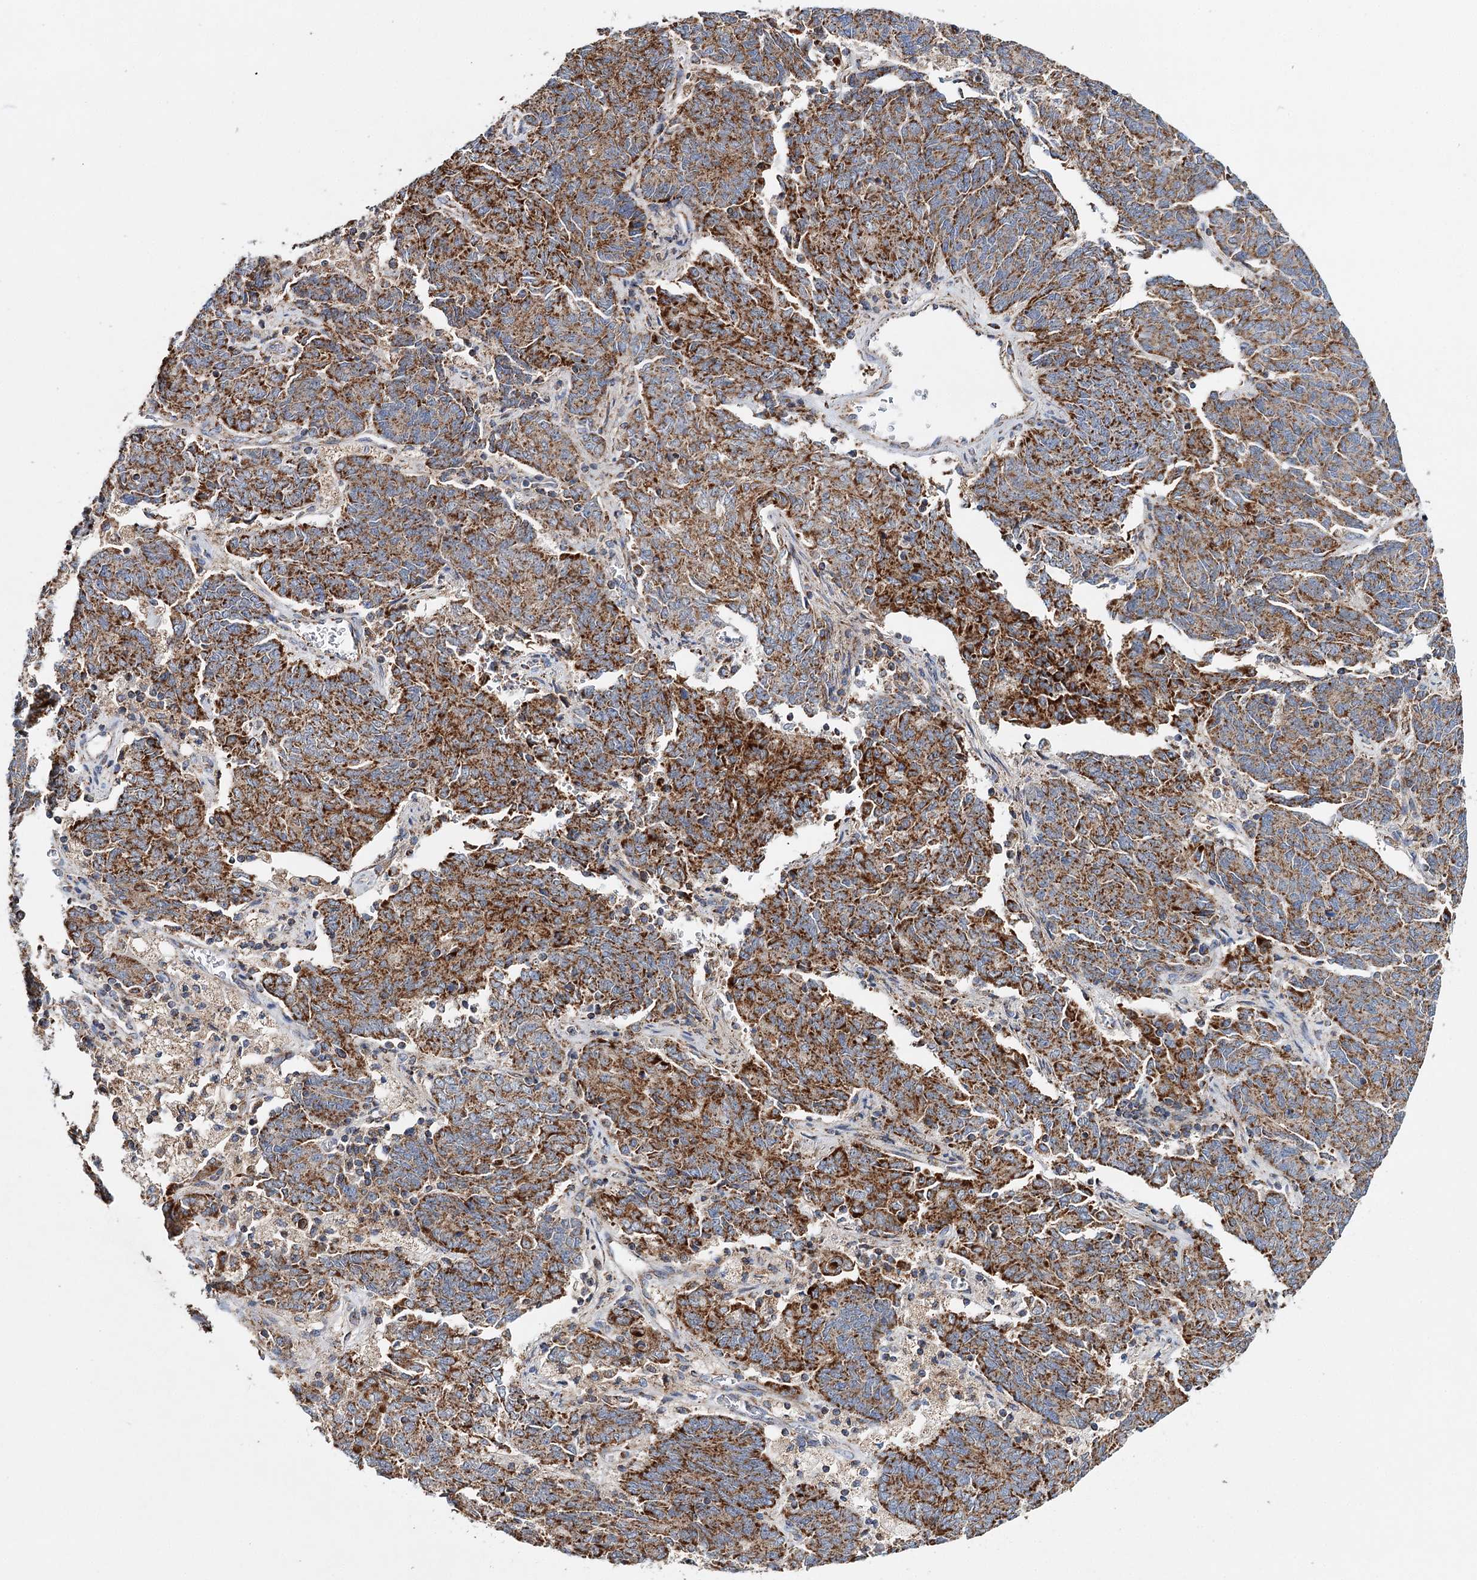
{"staining": {"intensity": "moderate", "quantity": ">75%", "location": "cytoplasmic/membranous"}, "tissue": "endometrial cancer", "cell_type": "Tumor cells", "image_type": "cancer", "snomed": [{"axis": "morphology", "description": "Adenocarcinoma, NOS"}, {"axis": "topography", "description": "Endometrium"}], "caption": "Tumor cells demonstrate medium levels of moderate cytoplasmic/membranous positivity in about >75% of cells in endometrial adenocarcinoma.", "gene": "CFAP46", "patient": {"sex": "female", "age": 80}}